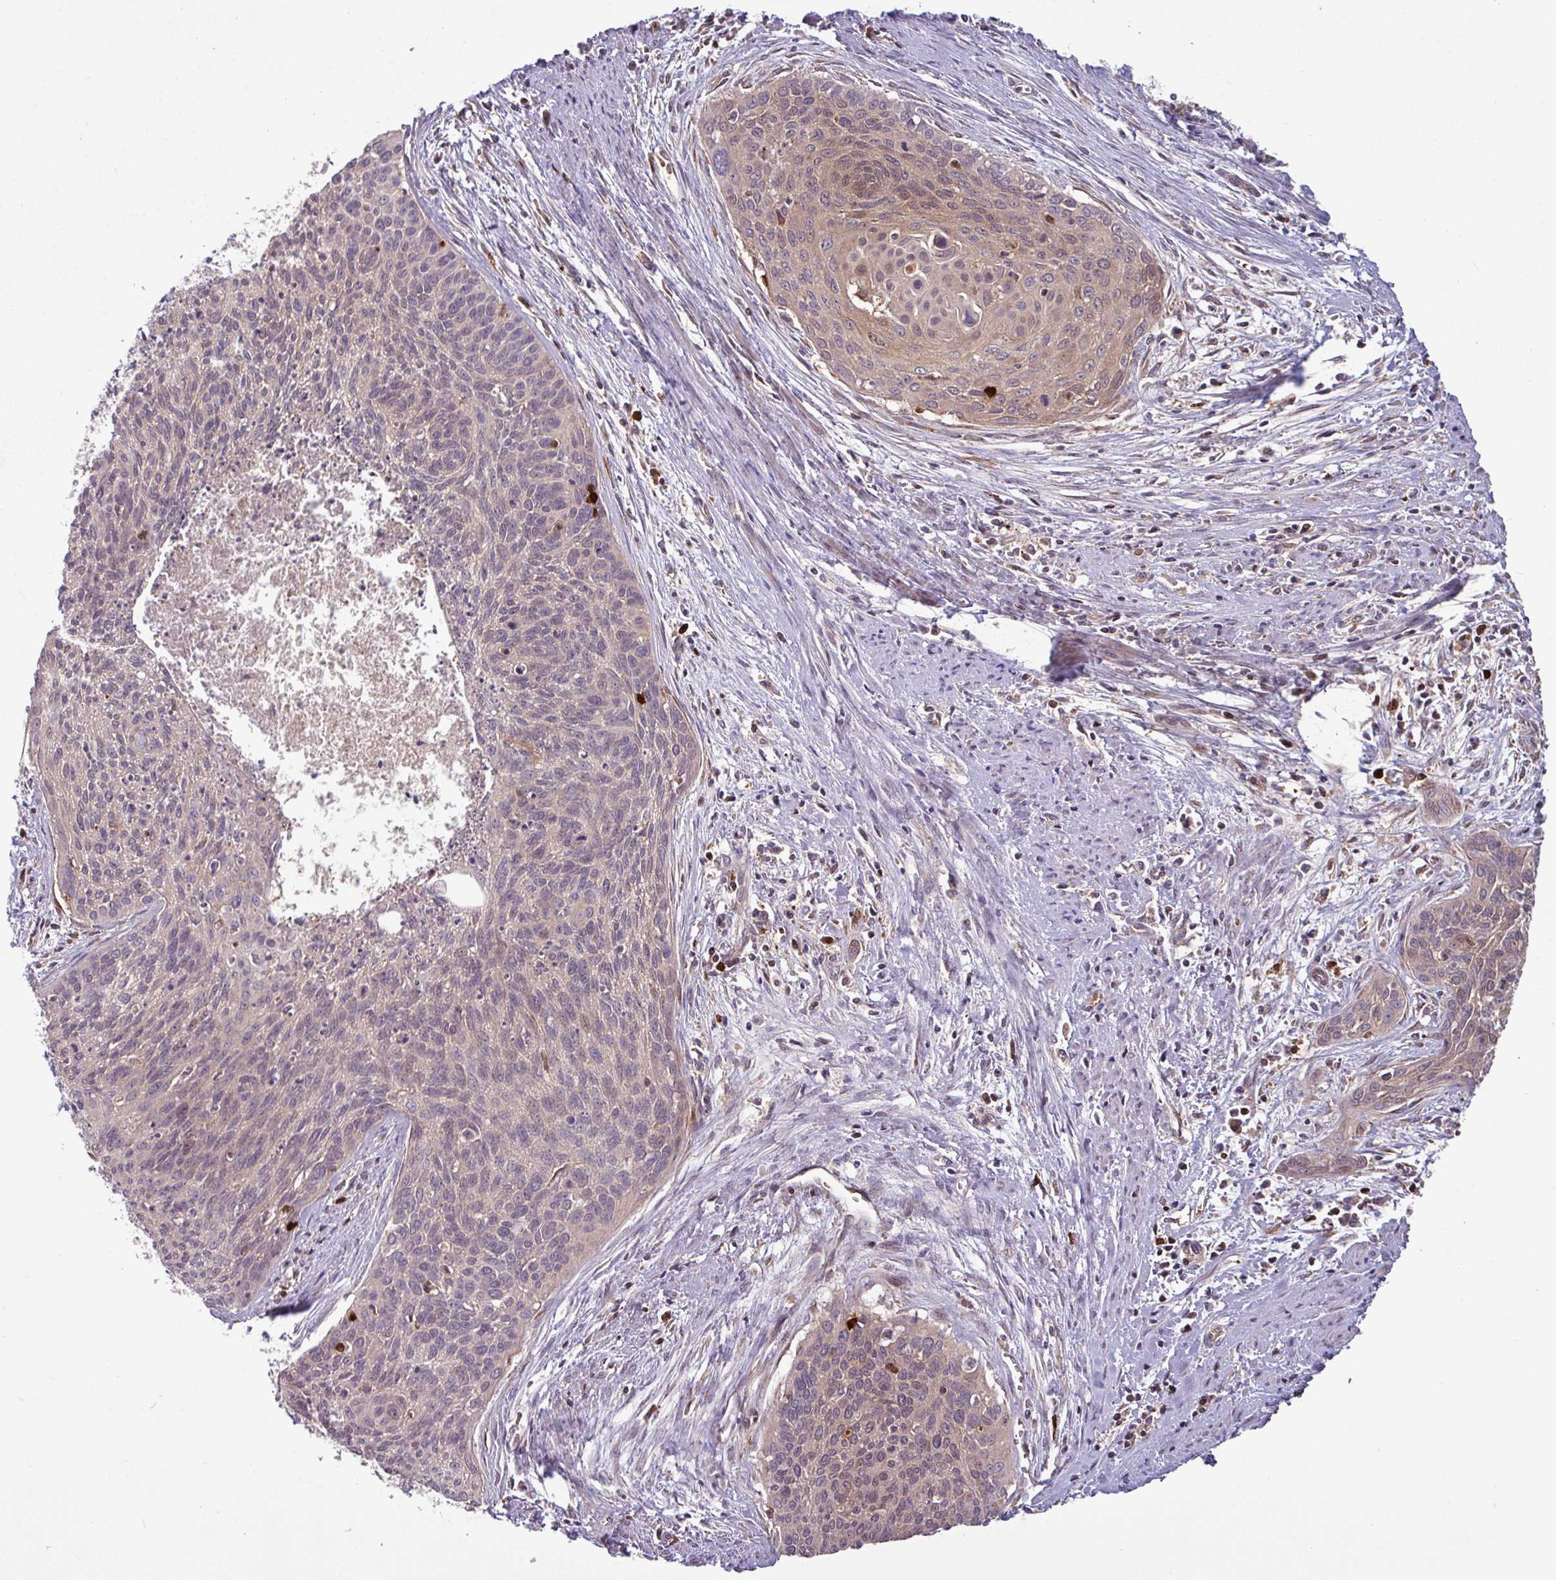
{"staining": {"intensity": "weak", "quantity": "<25%", "location": "cytoplasmic/membranous,nuclear"}, "tissue": "cervical cancer", "cell_type": "Tumor cells", "image_type": "cancer", "snomed": [{"axis": "morphology", "description": "Squamous cell carcinoma, NOS"}, {"axis": "topography", "description": "Cervix"}], "caption": "Cervical cancer was stained to show a protein in brown. There is no significant staining in tumor cells.", "gene": "SEC61G", "patient": {"sex": "female", "age": 55}}